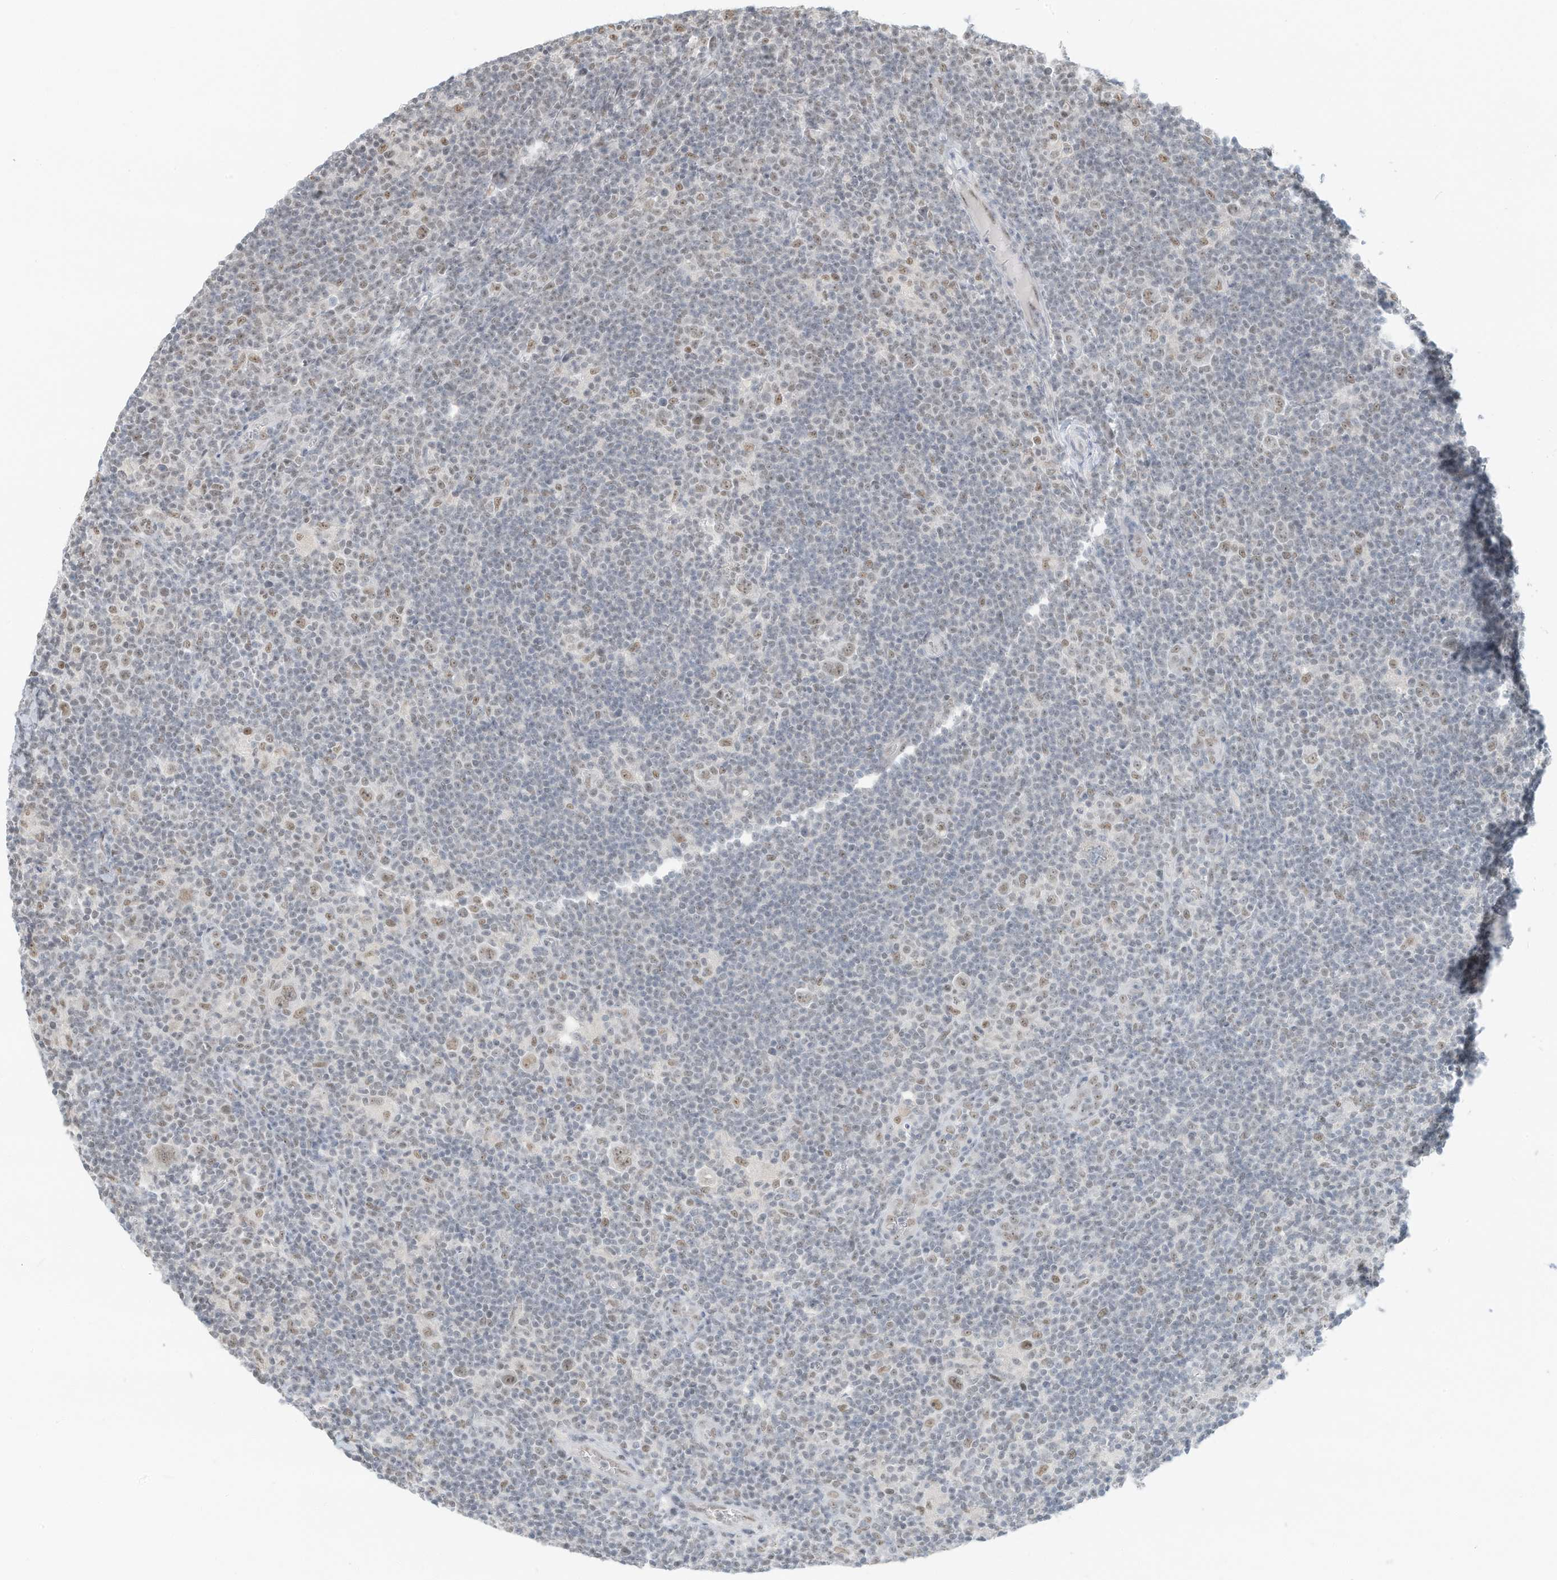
{"staining": {"intensity": "weak", "quantity": ">75%", "location": "nuclear"}, "tissue": "lymphoma", "cell_type": "Tumor cells", "image_type": "cancer", "snomed": [{"axis": "morphology", "description": "Hodgkin's disease, NOS"}, {"axis": "topography", "description": "Lymph node"}], "caption": "This micrograph displays lymphoma stained with IHC to label a protein in brown. The nuclear of tumor cells show weak positivity for the protein. Nuclei are counter-stained blue.", "gene": "PGC", "patient": {"sex": "female", "age": 57}}